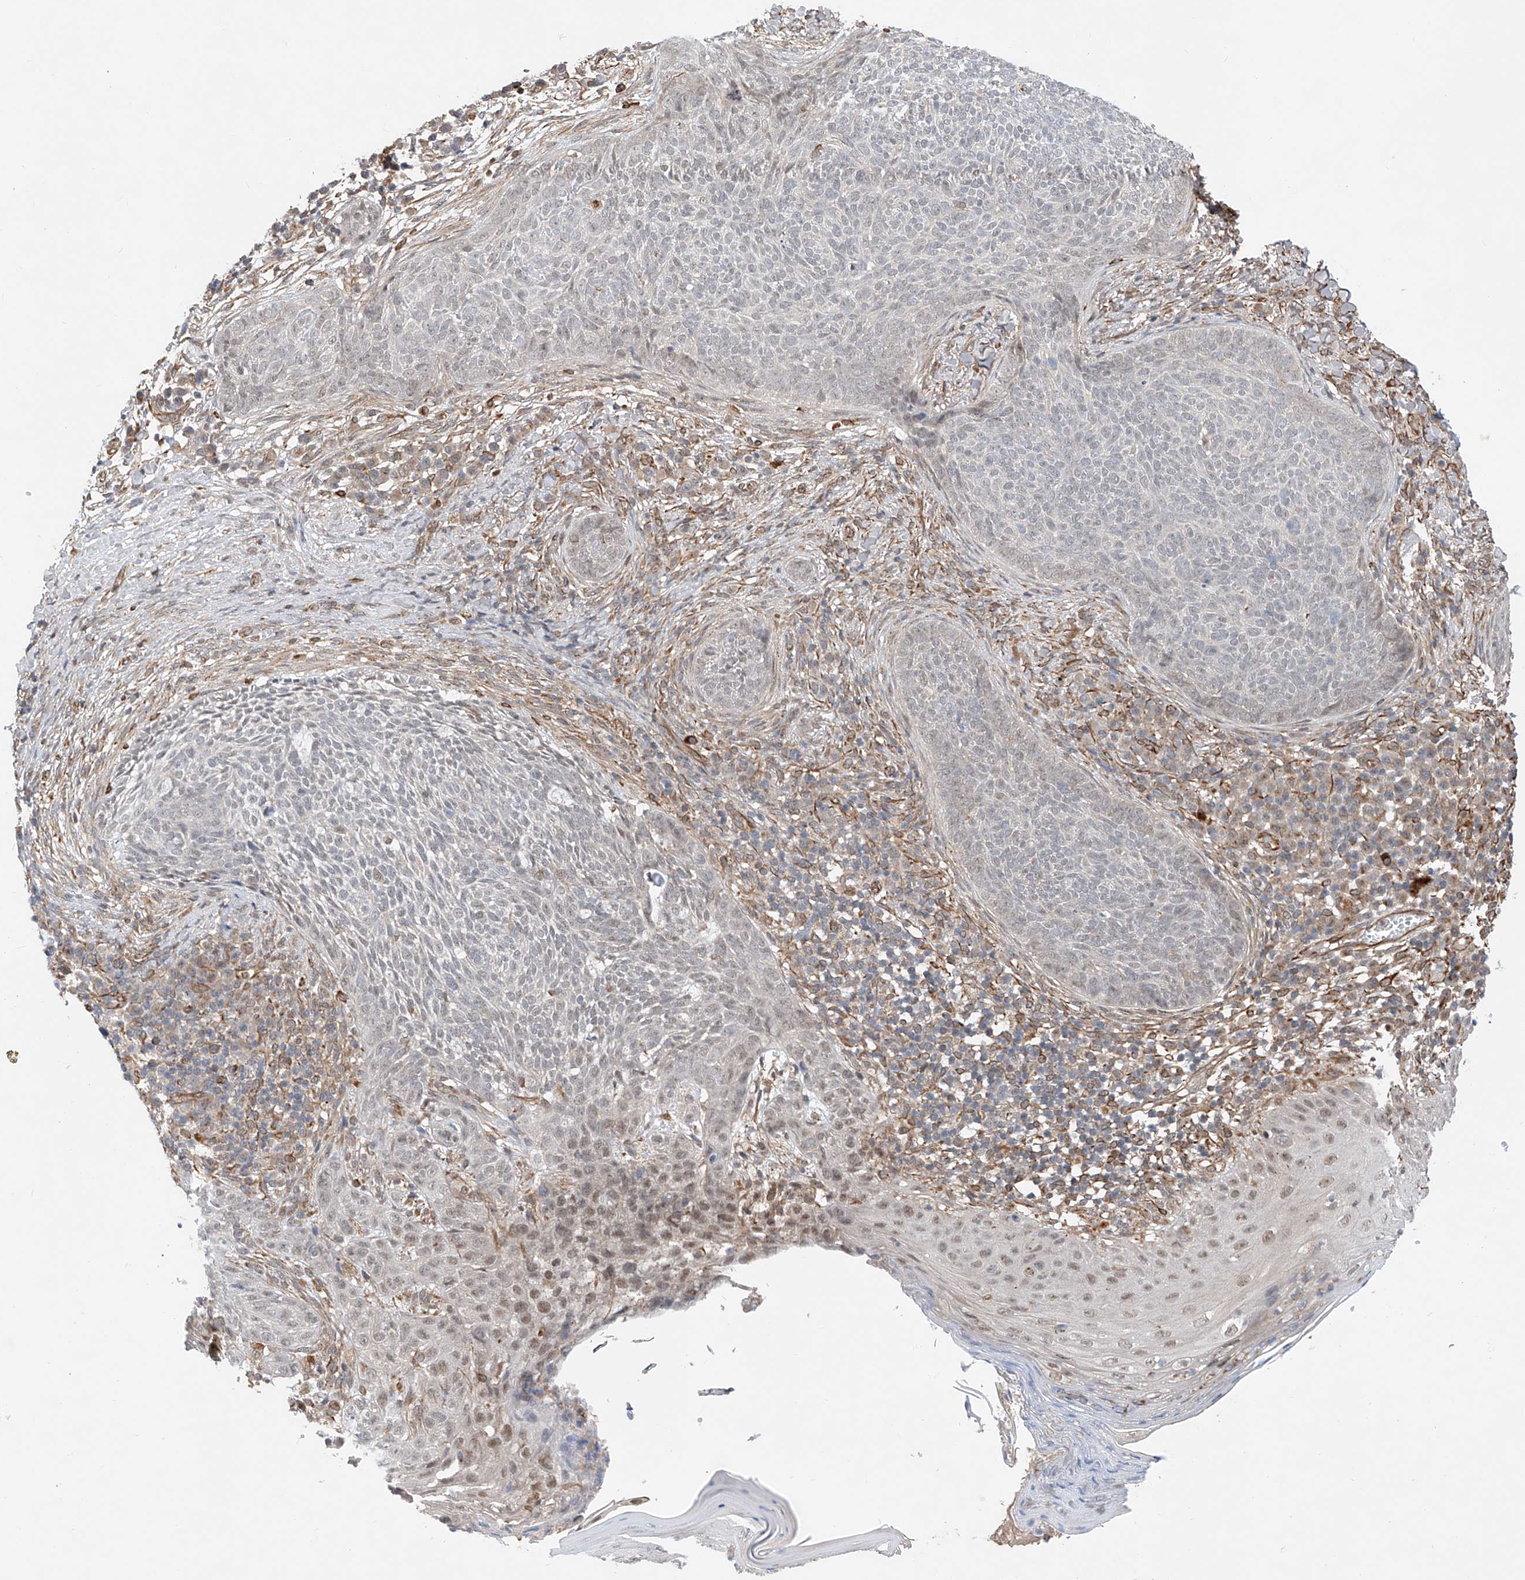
{"staining": {"intensity": "negative", "quantity": "none", "location": "none"}, "tissue": "skin cancer", "cell_type": "Tumor cells", "image_type": "cancer", "snomed": [{"axis": "morphology", "description": "Basal cell carcinoma"}, {"axis": "topography", "description": "Skin"}], "caption": "Micrograph shows no protein staining in tumor cells of skin cancer (basal cell carcinoma) tissue.", "gene": "AMD1", "patient": {"sex": "male", "age": 85}}